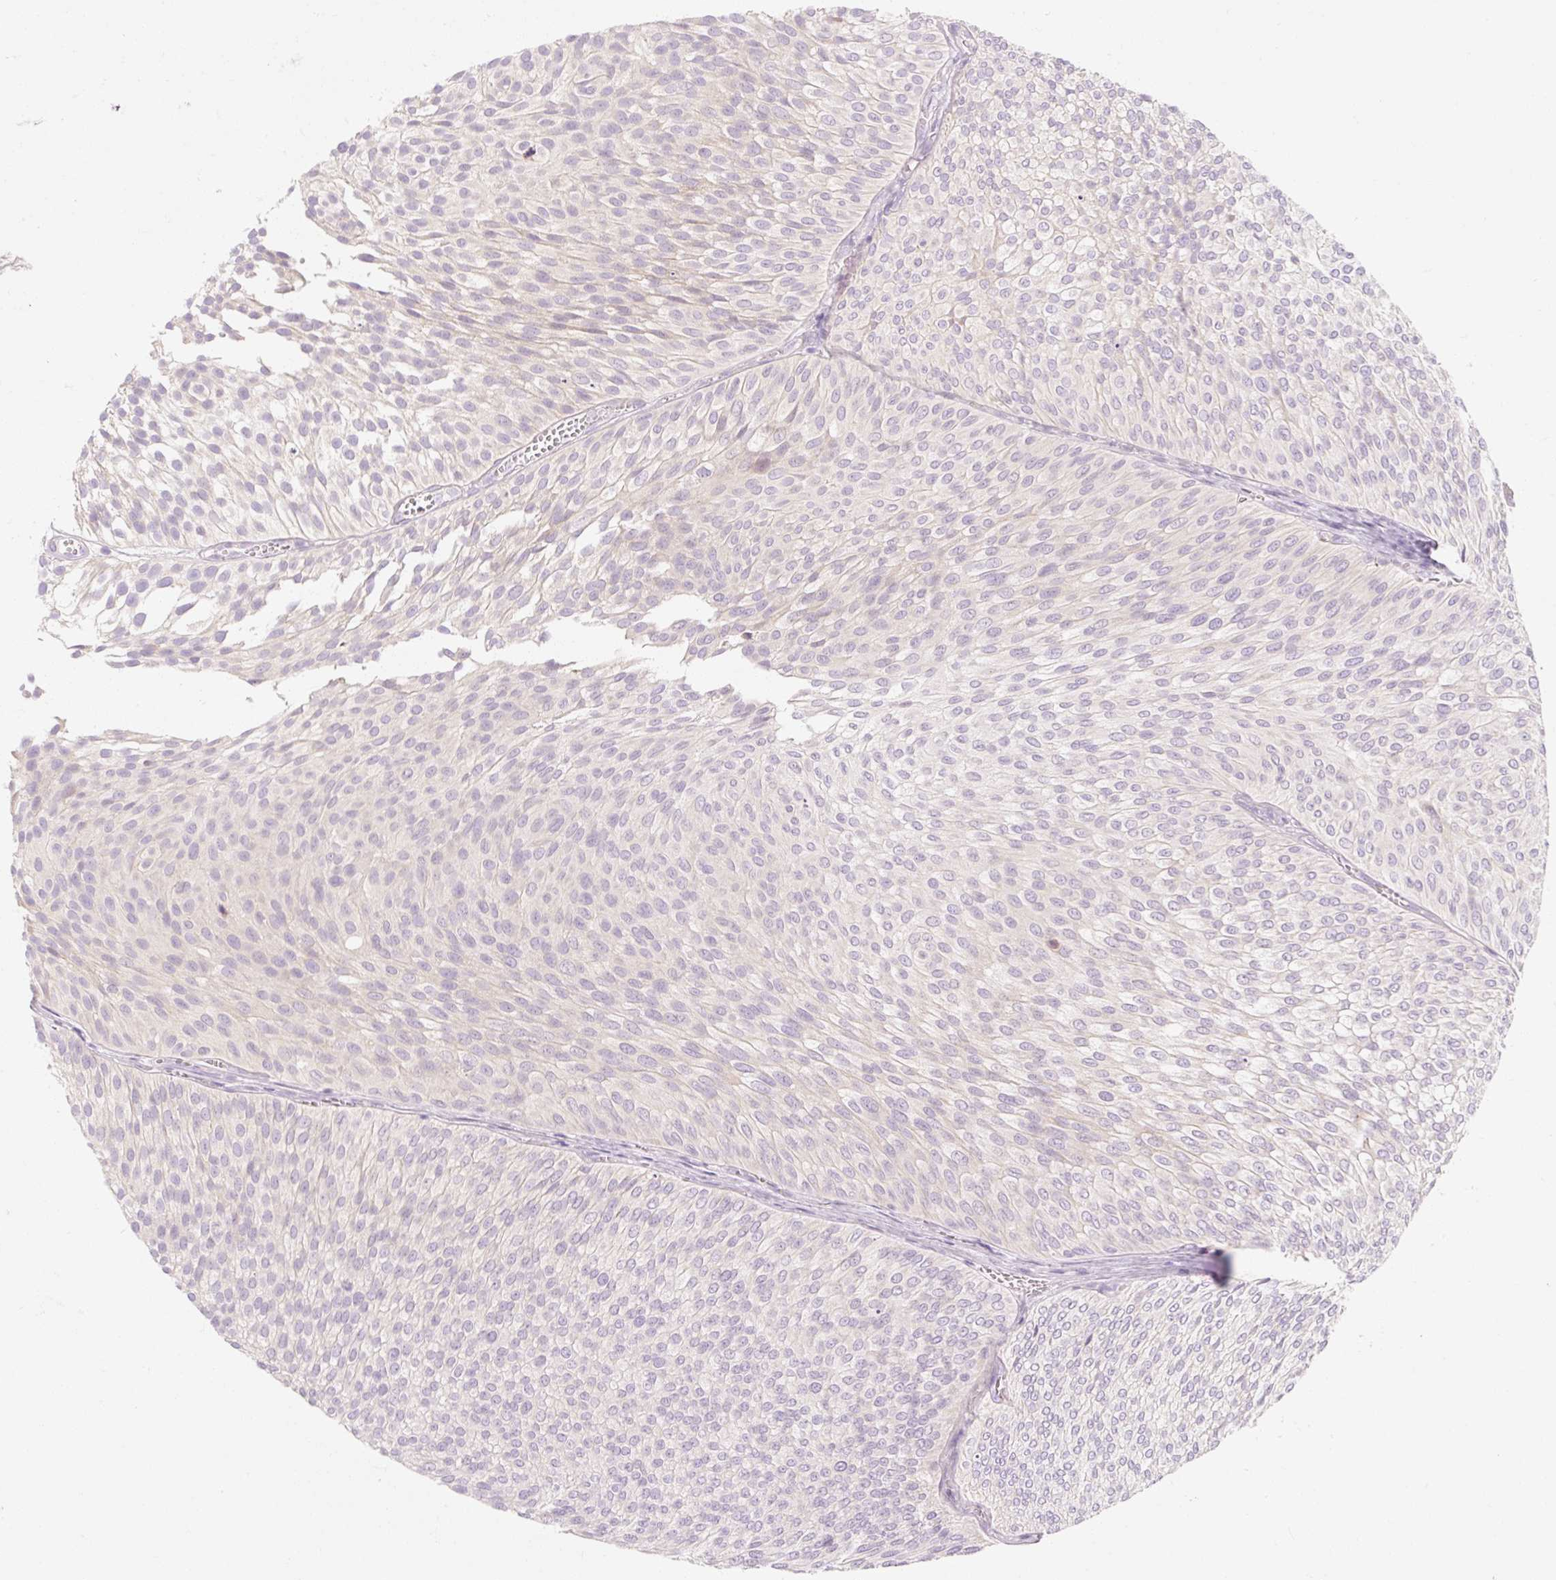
{"staining": {"intensity": "negative", "quantity": "none", "location": "none"}, "tissue": "urothelial cancer", "cell_type": "Tumor cells", "image_type": "cancer", "snomed": [{"axis": "morphology", "description": "Urothelial carcinoma, Low grade"}, {"axis": "topography", "description": "Urinary bladder"}], "caption": "High magnification brightfield microscopy of low-grade urothelial carcinoma stained with DAB (3,3'-diaminobenzidine) (brown) and counterstained with hematoxylin (blue): tumor cells show no significant staining.", "gene": "MYO1D", "patient": {"sex": "male", "age": 91}}